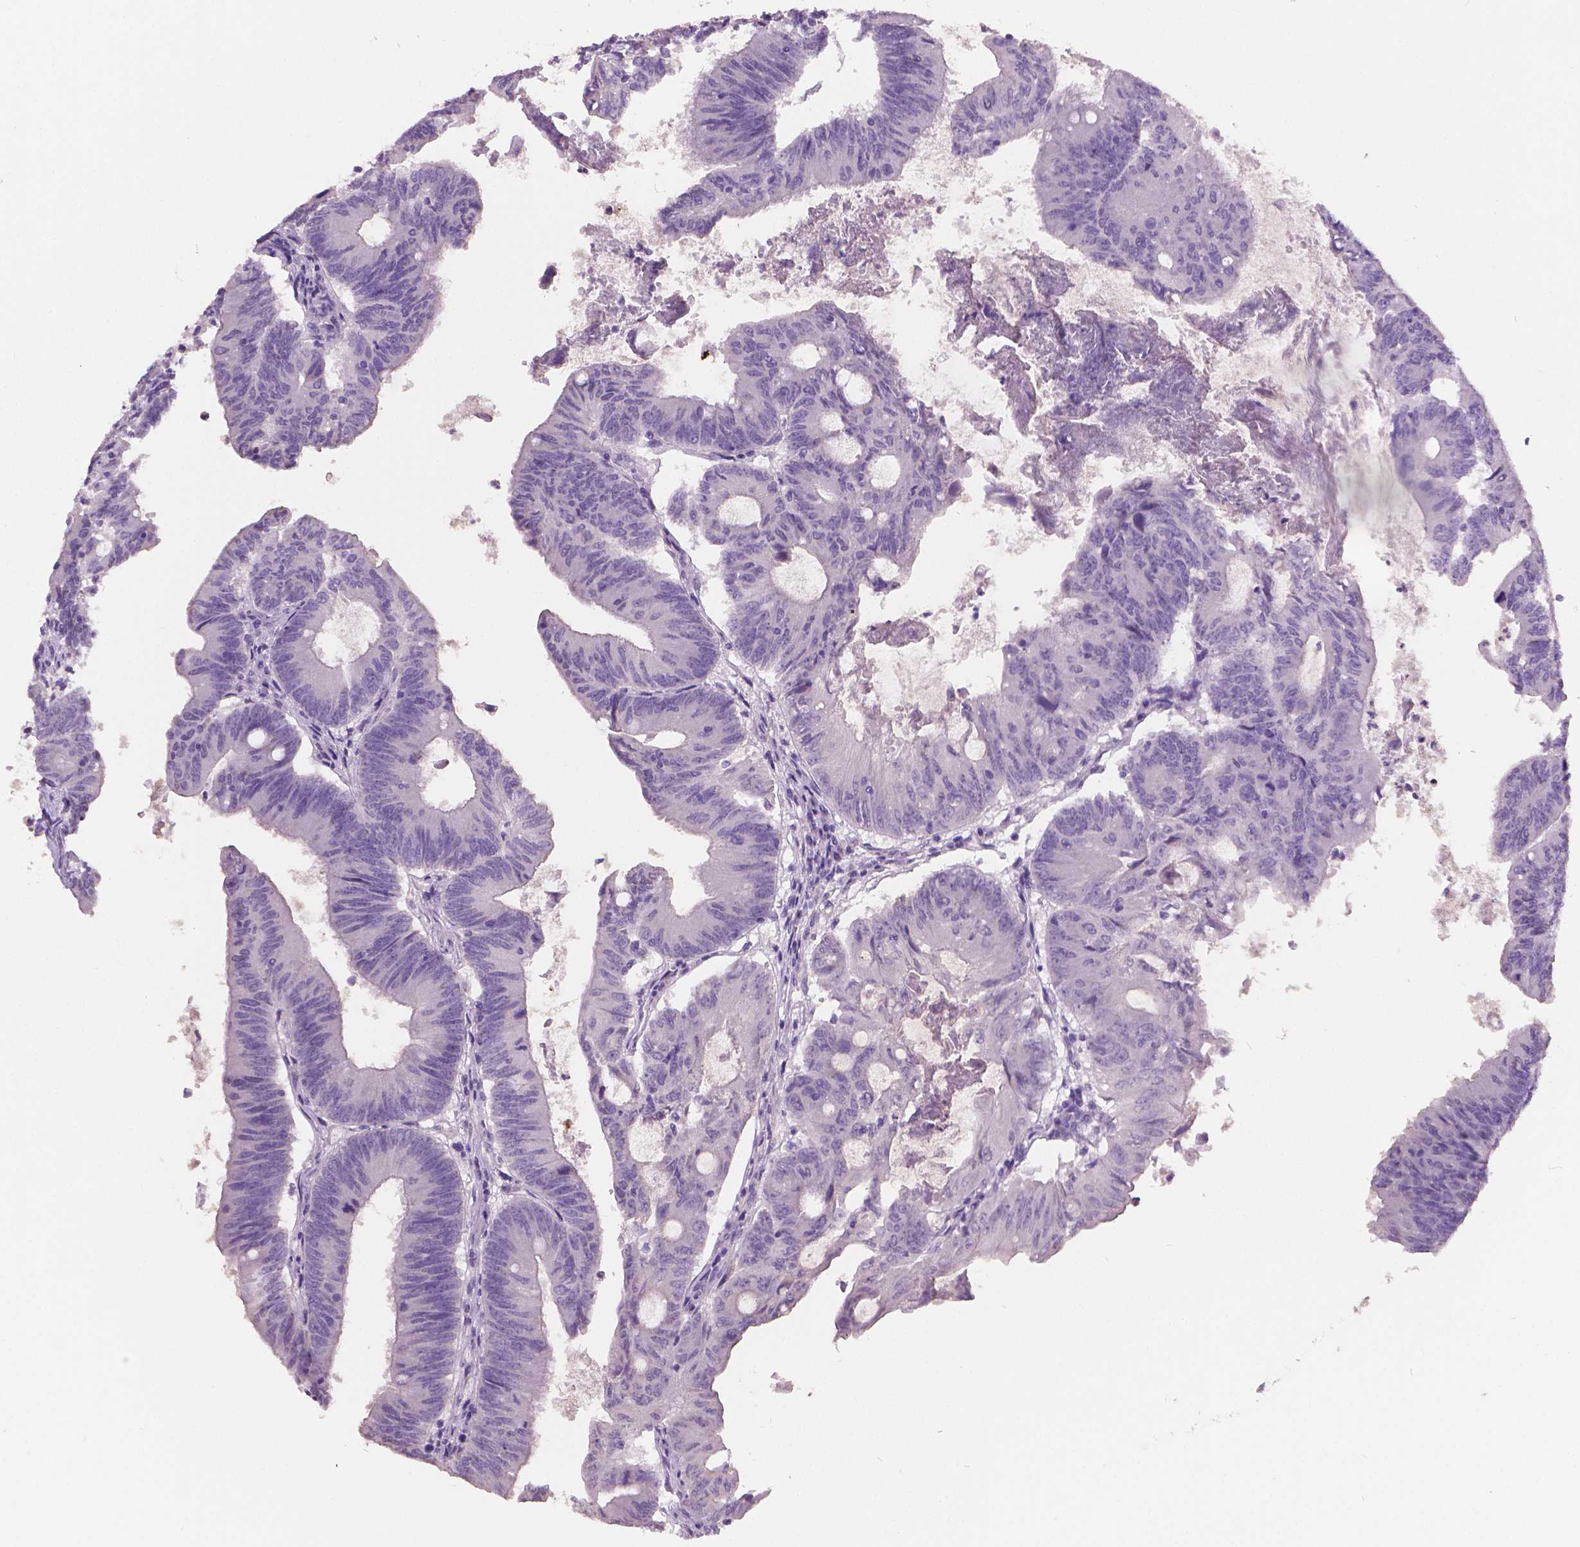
{"staining": {"intensity": "negative", "quantity": "none", "location": "none"}, "tissue": "colorectal cancer", "cell_type": "Tumor cells", "image_type": "cancer", "snomed": [{"axis": "morphology", "description": "Adenocarcinoma, NOS"}, {"axis": "topography", "description": "Colon"}], "caption": "The IHC micrograph has no significant positivity in tumor cells of adenocarcinoma (colorectal) tissue.", "gene": "TNNI2", "patient": {"sex": "female", "age": 70}}